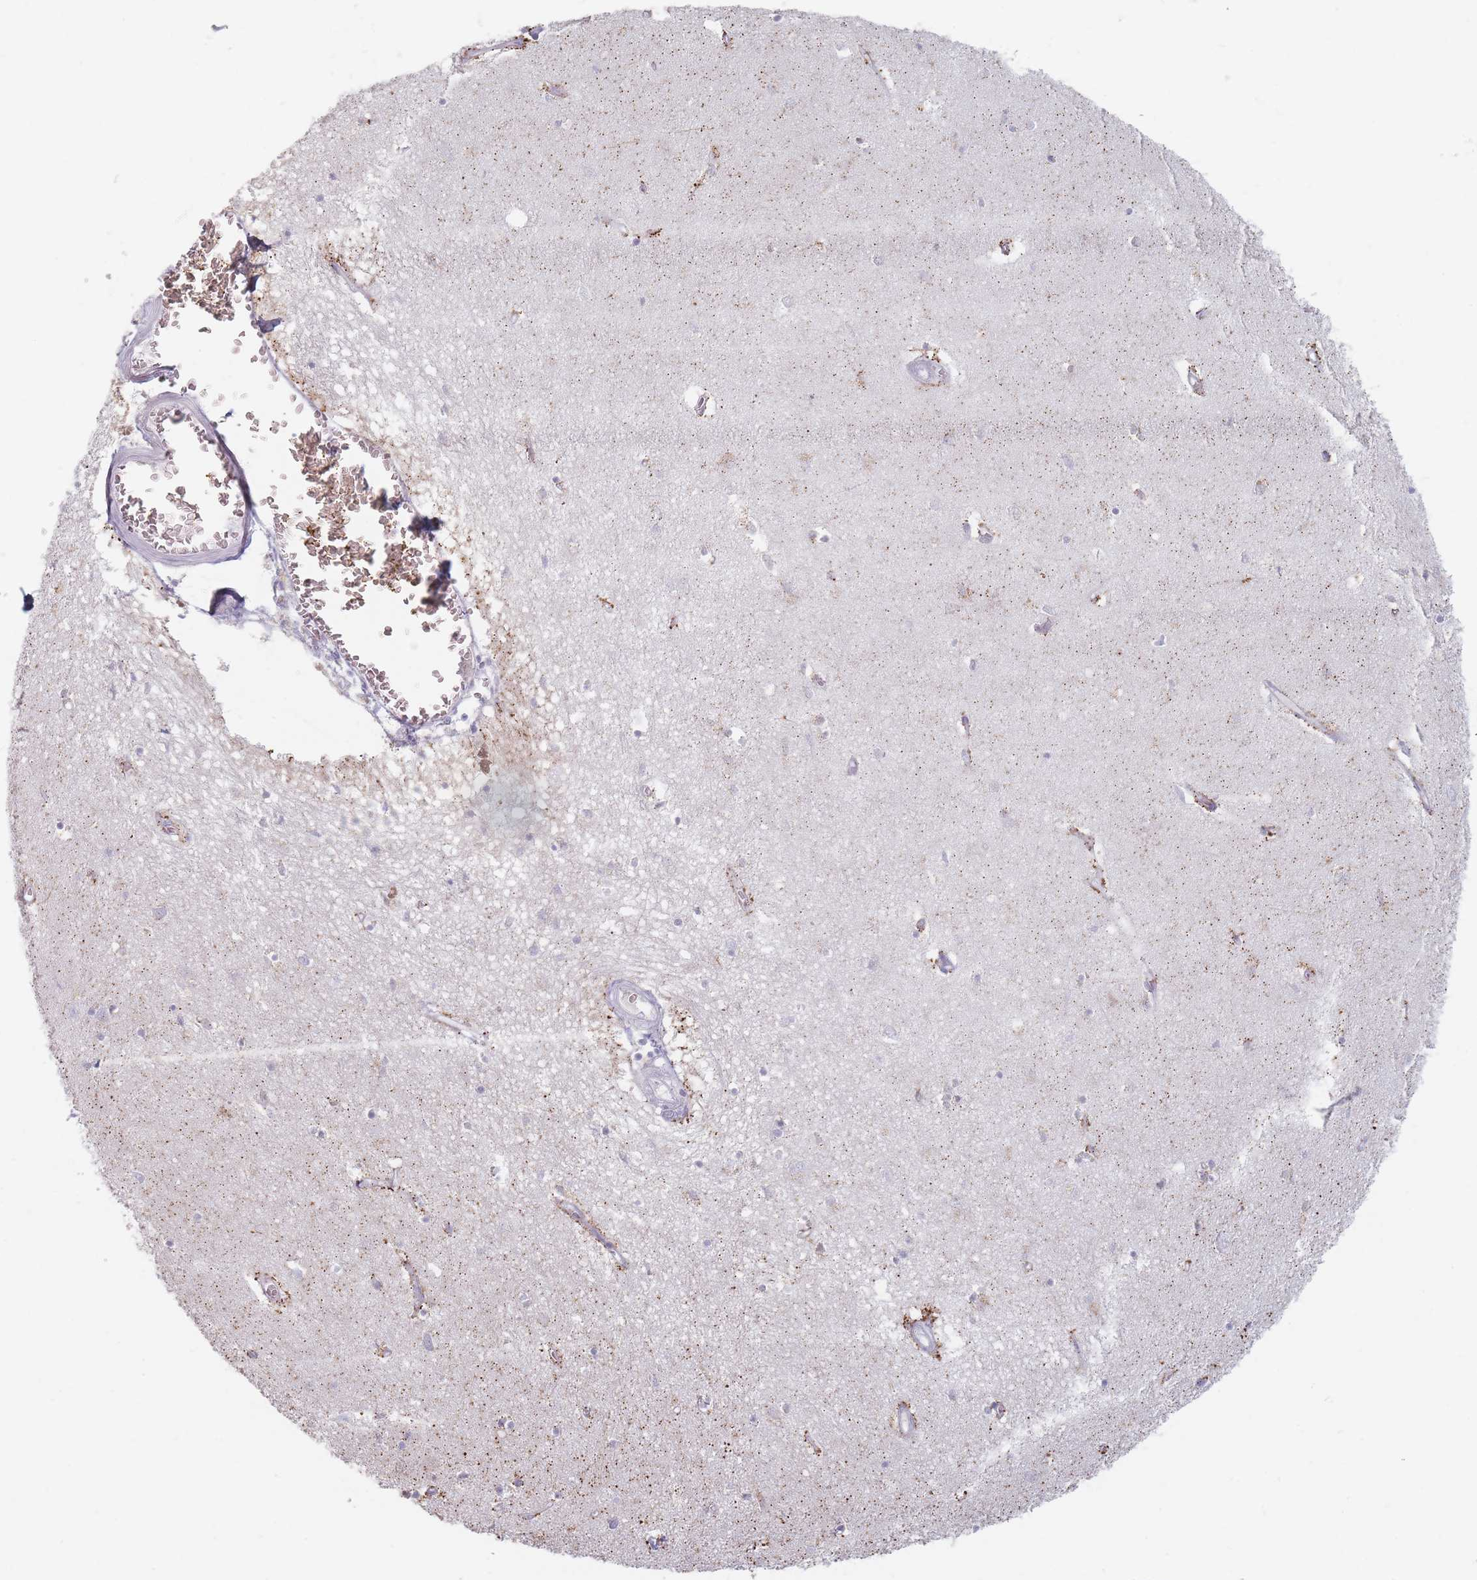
{"staining": {"intensity": "moderate", "quantity": "<25%", "location": "cytoplasmic/membranous"}, "tissue": "hippocampus", "cell_type": "Glial cells", "image_type": "normal", "snomed": [{"axis": "morphology", "description": "Normal tissue, NOS"}, {"axis": "topography", "description": "Hippocampus"}], "caption": "Human hippocampus stained for a protein (brown) displays moderate cytoplasmic/membranous positive expression in approximately <25% of glial cells.", "gene": "HELZ2", "patient": {"sex": "female", "age": 64}}